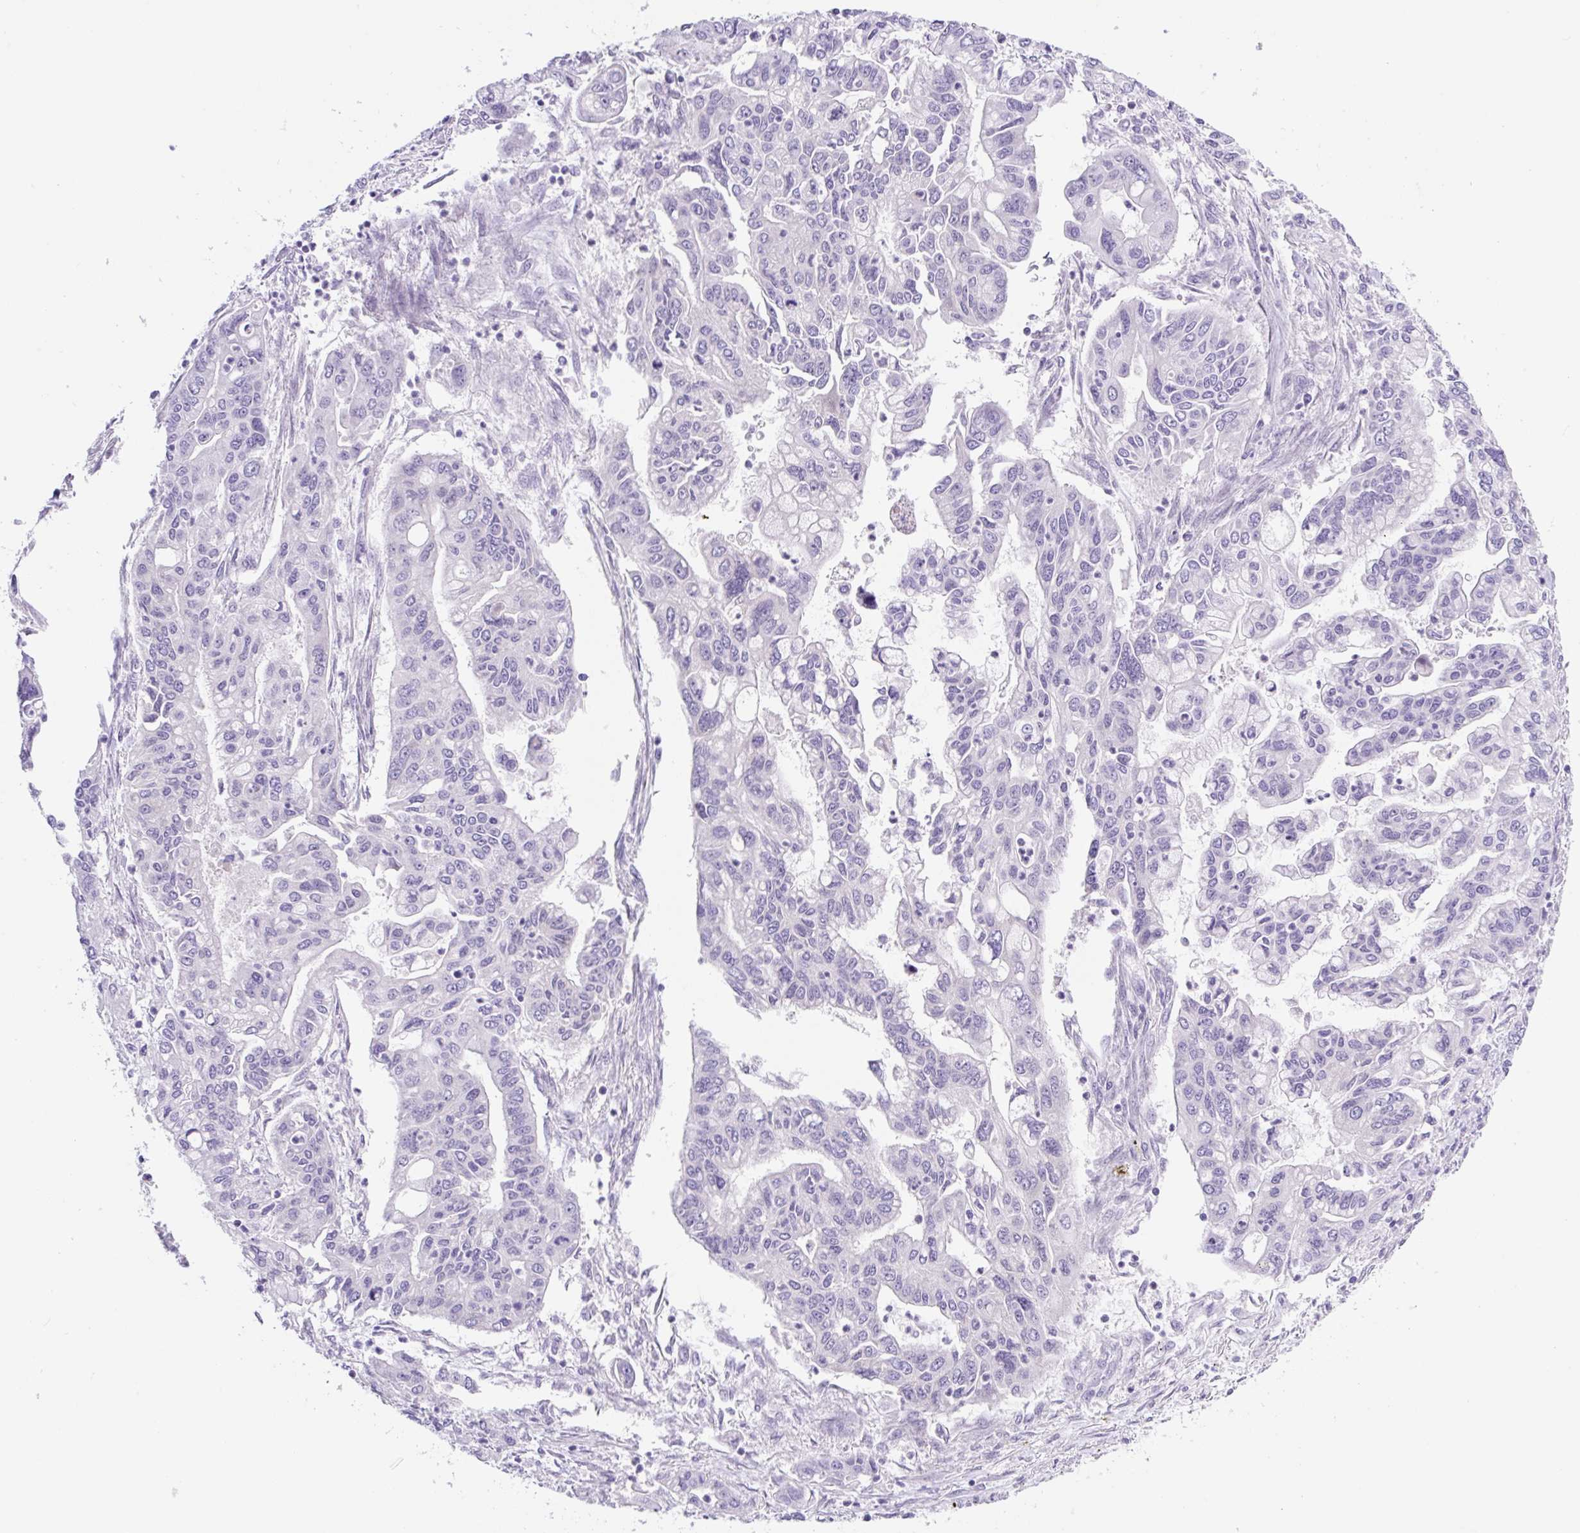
{"staining": {"intensity": "negative", "quantity": "none", "location": "none"}, "tissue": "pancreatic cancer", "cell_type": "Tumor cells", "image_type": "cancer", "snomed": [{"axis": "morphology", "description": "Adenocarcinoma, NOS"}, {"axis": "topography", "description": "Pancreas"}], "caption": "A high-resolution photomicrograph shows immunohistochemistry (IHC) staining of pancreatic adenocarcinoma, which demonstrates no significant expression in tumor cells. (Brightfield microscopy of DAB immunohistochemistry (IHC) at high magnification).", "gene": "CAMK2B", "patient": {"sex": "male", "age": 62}}